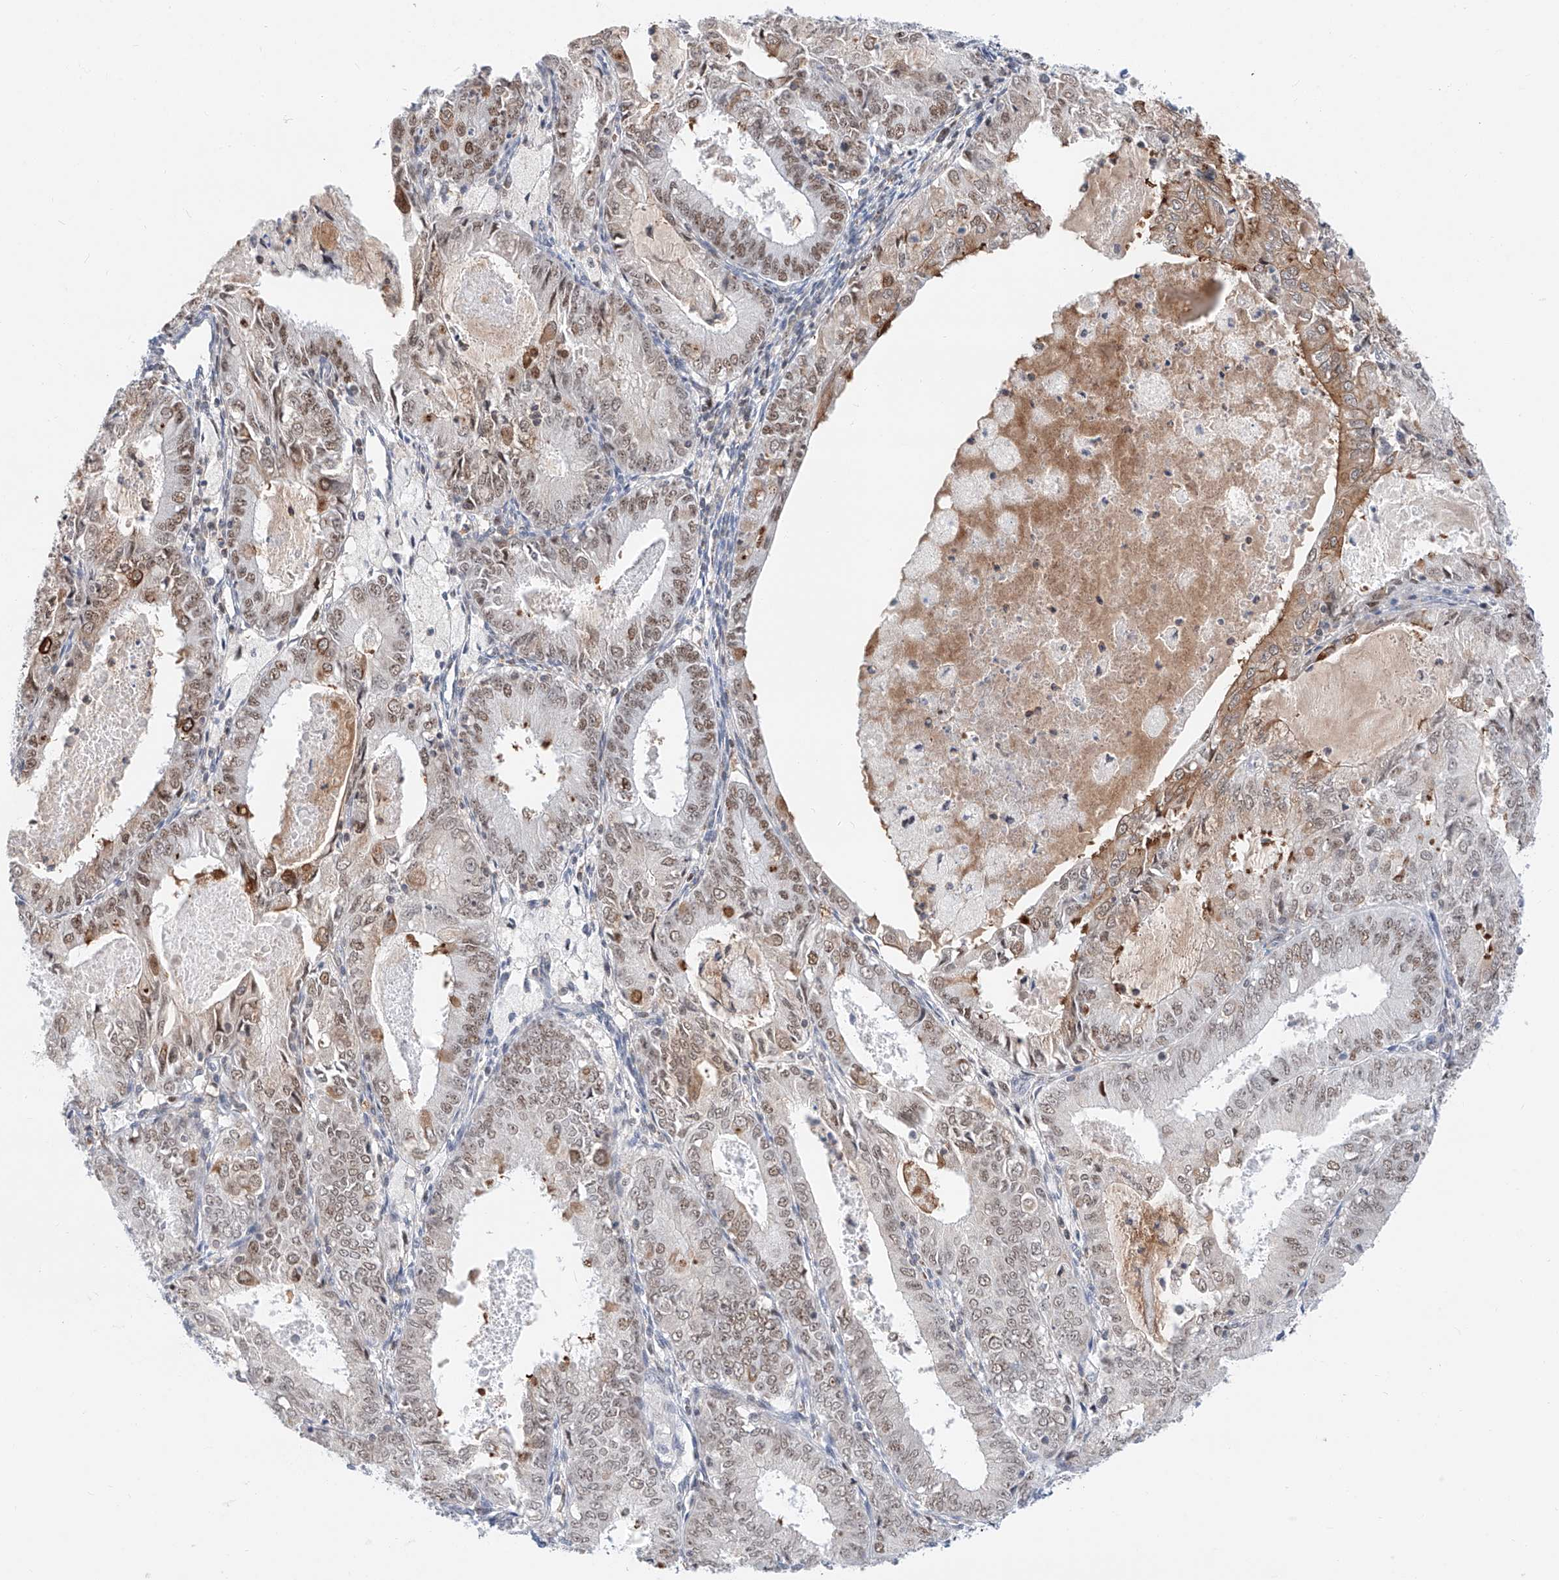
{"staining": {"intensity": "moderate", "quantity": "25%-75%", "location": "nuclear"}, "tissue": "endometrial cancer", "cell_type": "Tumor cells", "image_type": "cancer", "snomed": [{"axis": "morphology", "description": "Adenocarcinoma, NOS"}, {"axis": "topography", "description": "Endometrium"}], "caption": "Endometrial cancer stained with DAB (3,3'-diaminobenzidine) immunohistochemistry displays medium levels of moderate nuclear staining in approximately 25%-75% of tumor cells.", "gene": "SNRNP200", "patient": {"sex": "female", "age": 57}}